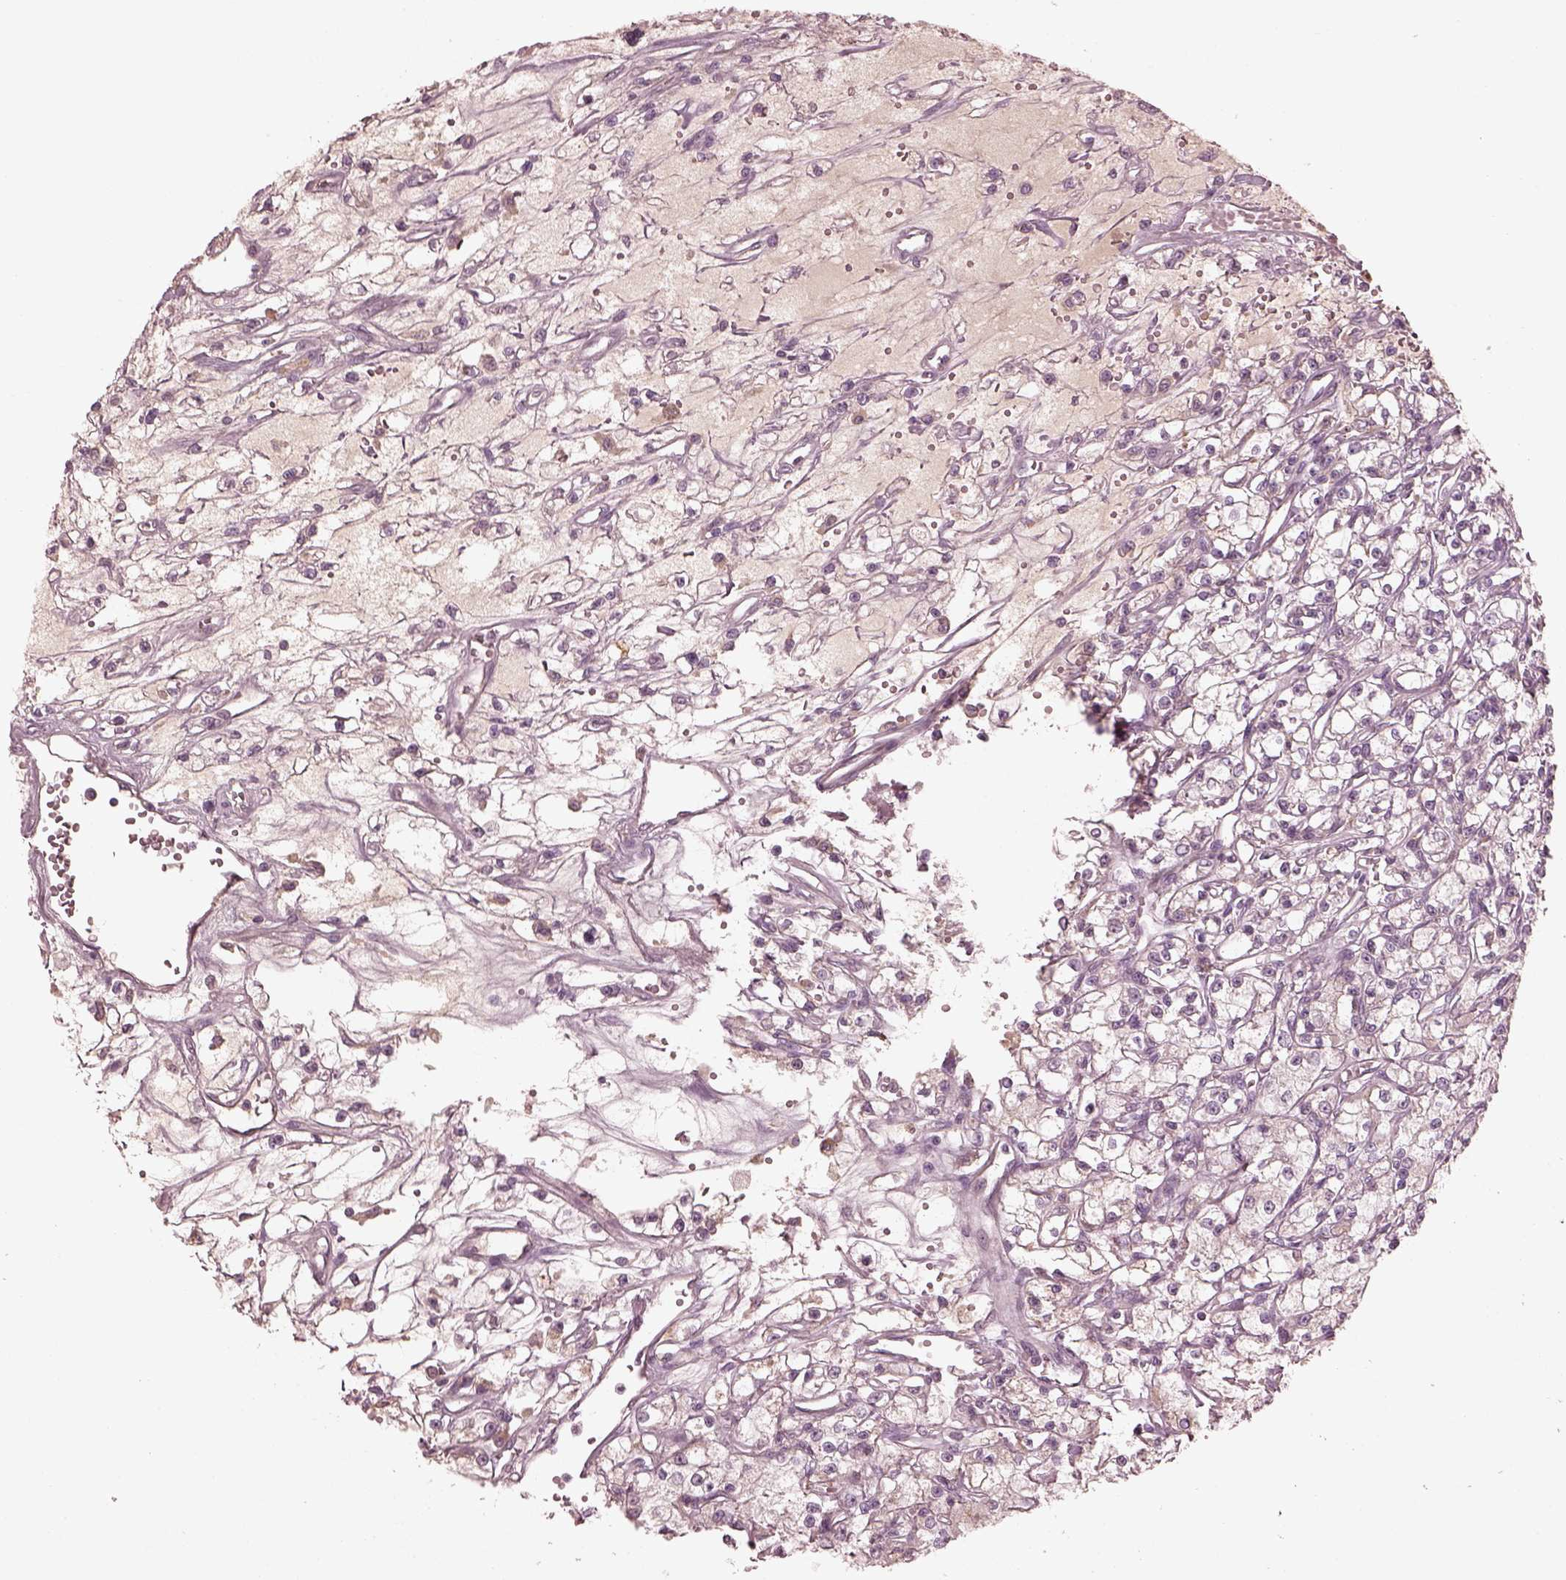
{"staining": {"intensity": "negative", "quantity": "none", "location": "none"}, "tissue": "renal cancer", "cell_type": "Tumor cells", "image_type": "cancer", "snomed": [{"axis": "morphology", "description": "Adenocarcinoma, NOS"}, {"axis": "topography", "description": "Kidney"}], "caption": "Micrograph shows no protein staining in tumor cells of renal adenocarcinoma tissue.", "gene": "VWA5B1", "patient": {"sex": "female", "age": 59}}